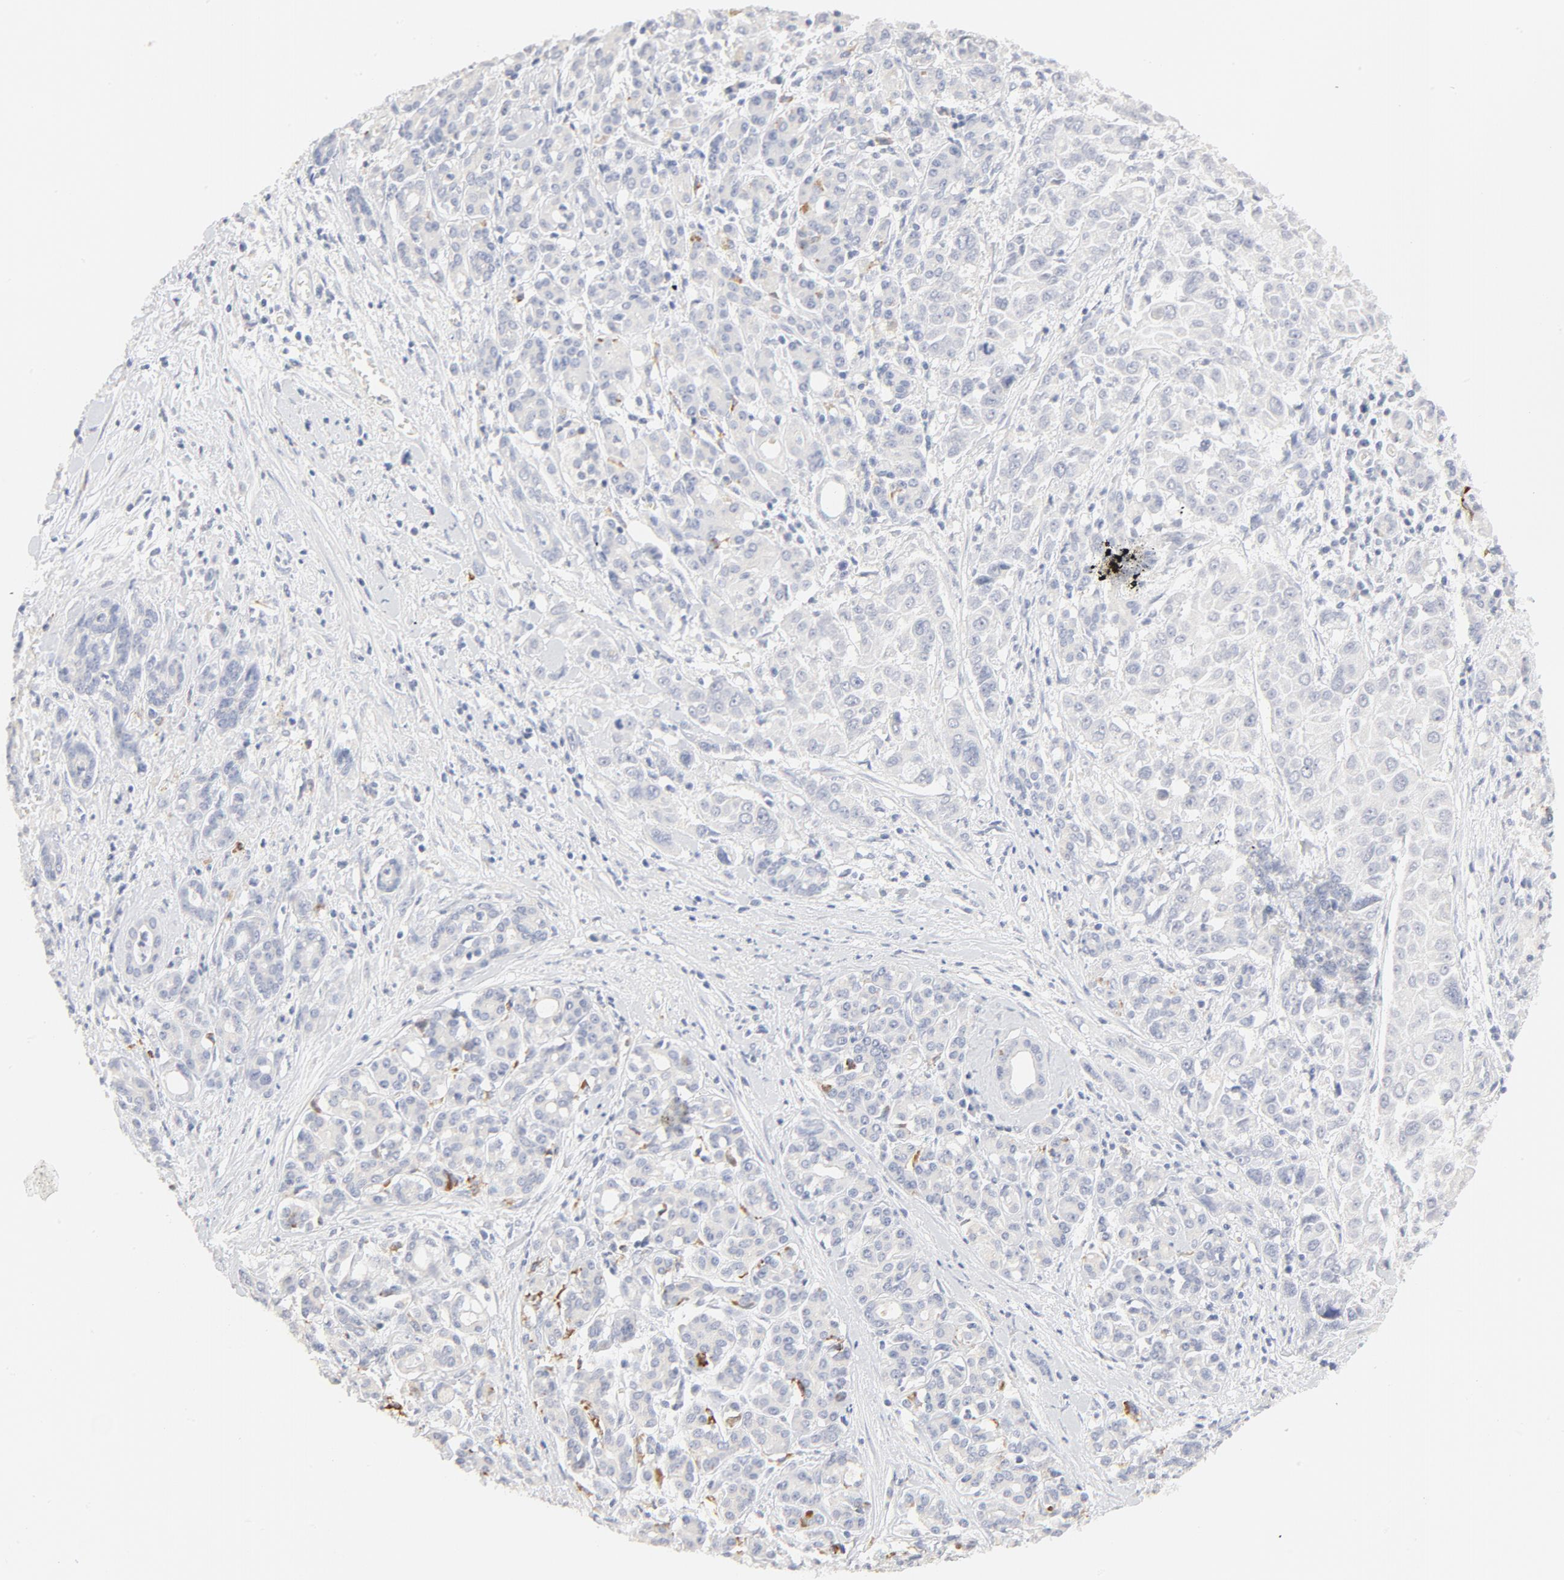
{"staining": {"intensity": "negative", "quantity": "none", "location": "none"}, "tissue": "pancreatic cancer", "cell_type": "Tumor cells", "image_type": "cancer", "snomed": [{"axis": "morphology", "description": "Adenocarcinoma, NOS"}, {"axis": "topography", "description": "Pancreas"}], "caption": "Tumor cells are negative for protein expression in human pancreatic cancer.", "gene": "FCGBP", "patient": {"sex": "female", "age": 52}}